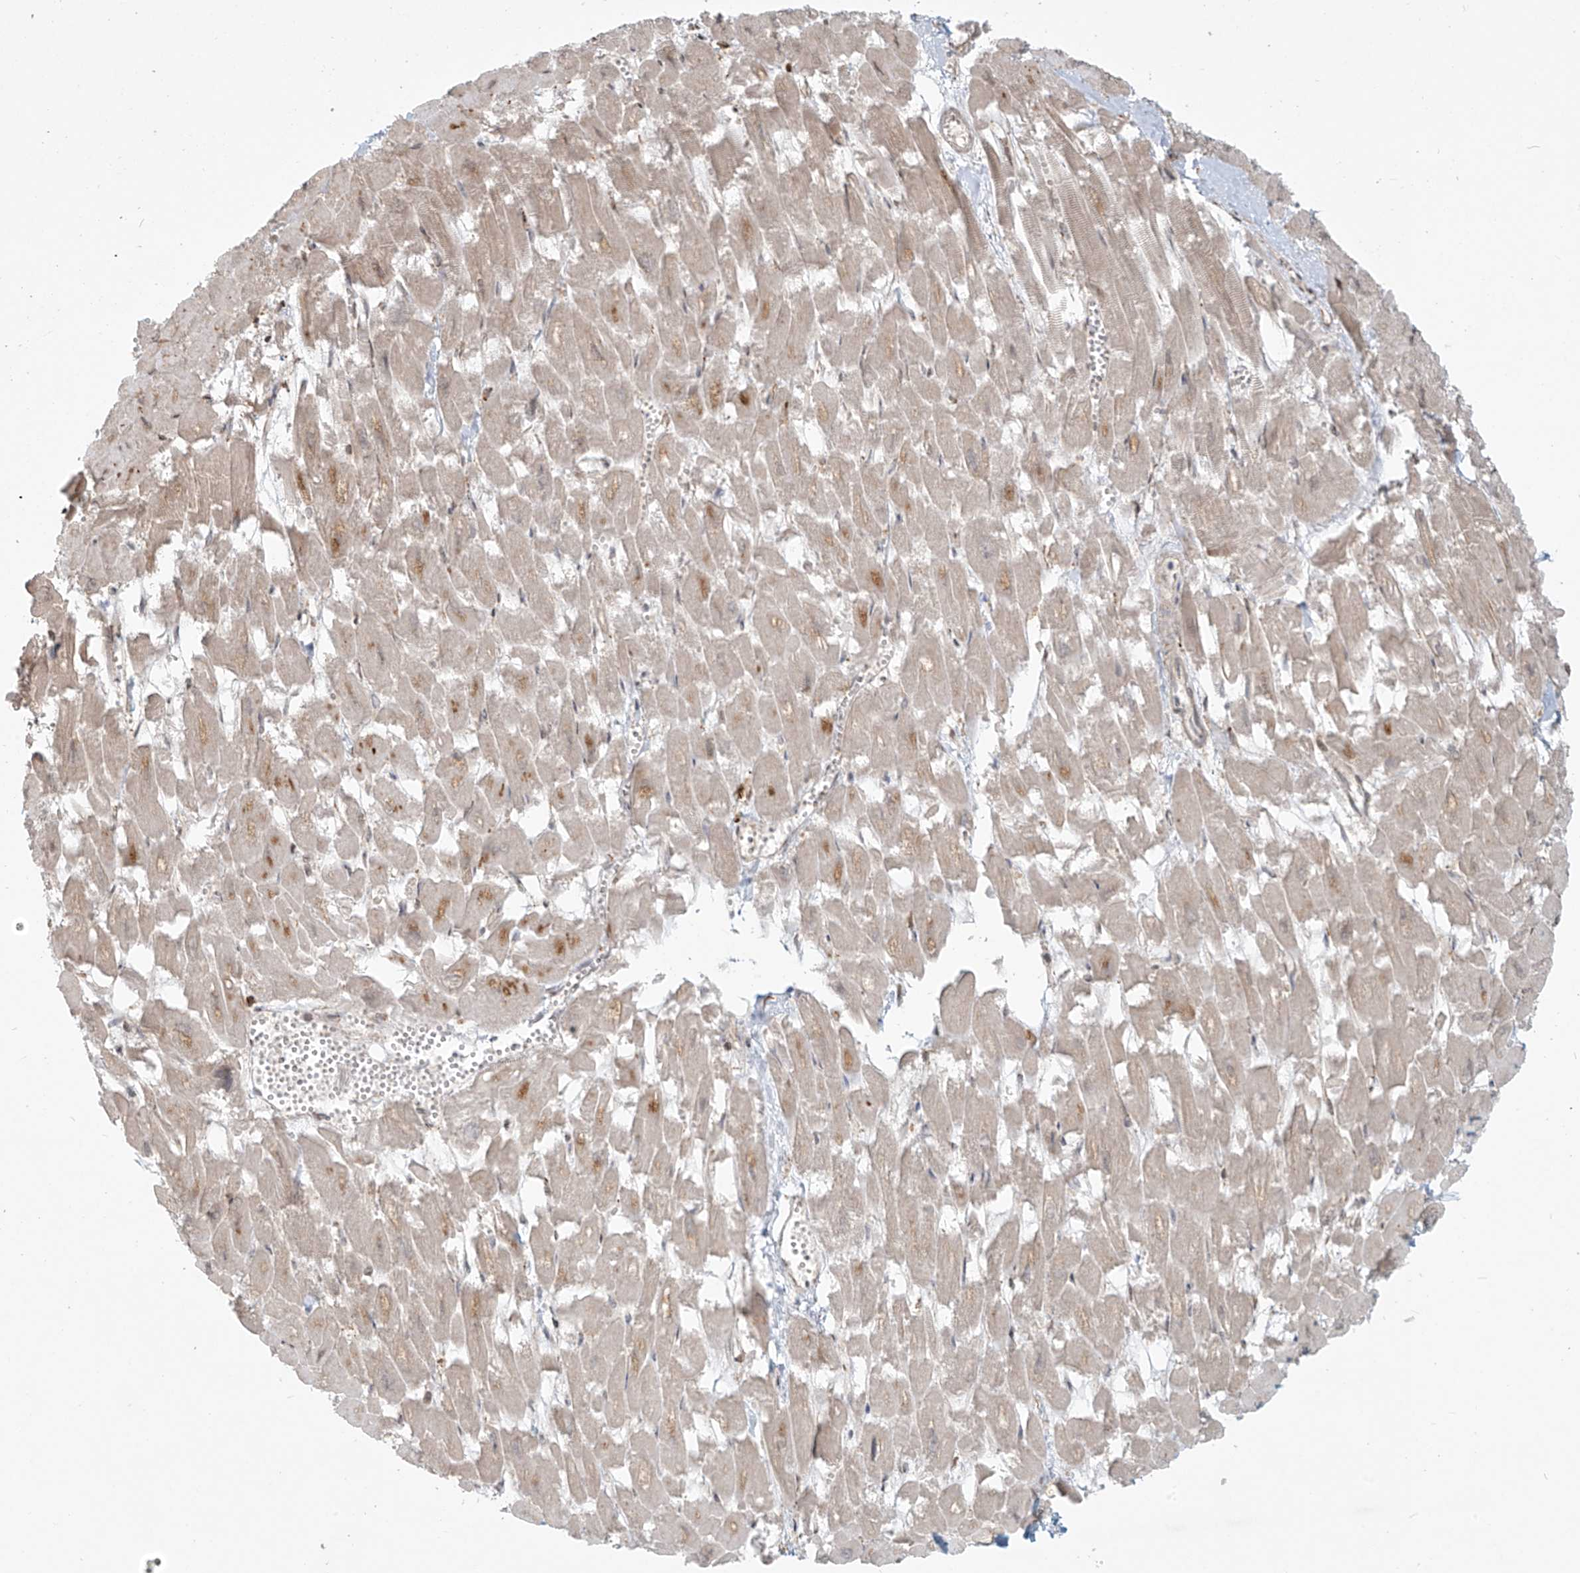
{"staining": {"intensity": "moderate", "quantity": "<25%", "location": "cytoplasmic/membranous"}, "tissue": "heart muscle", "cell_type": "Cardiomyocytes", "image_type": "normal", "snomed": [{"axis": "morphology", "description": "Normal tissue, NOS"}, {"axis": "topography", "description": "Heart"}], "caption": "High-magnification brightfield microscopy of benign heart muscle stained with DAB (3,3'-diaminobenzidine) (brown) and counterstained with hematoxylin (blue). cardiomyocytes exhibit moderate cytoplasmic/membranous staining is identified in about<25% of cells. (DAB (3,3'-diaminobenzidine) IHC, brown staining for protein, blue staining for nuclei).", "gene": "PLEKHM3", "patient": {"sex": "male", "age": 54}}